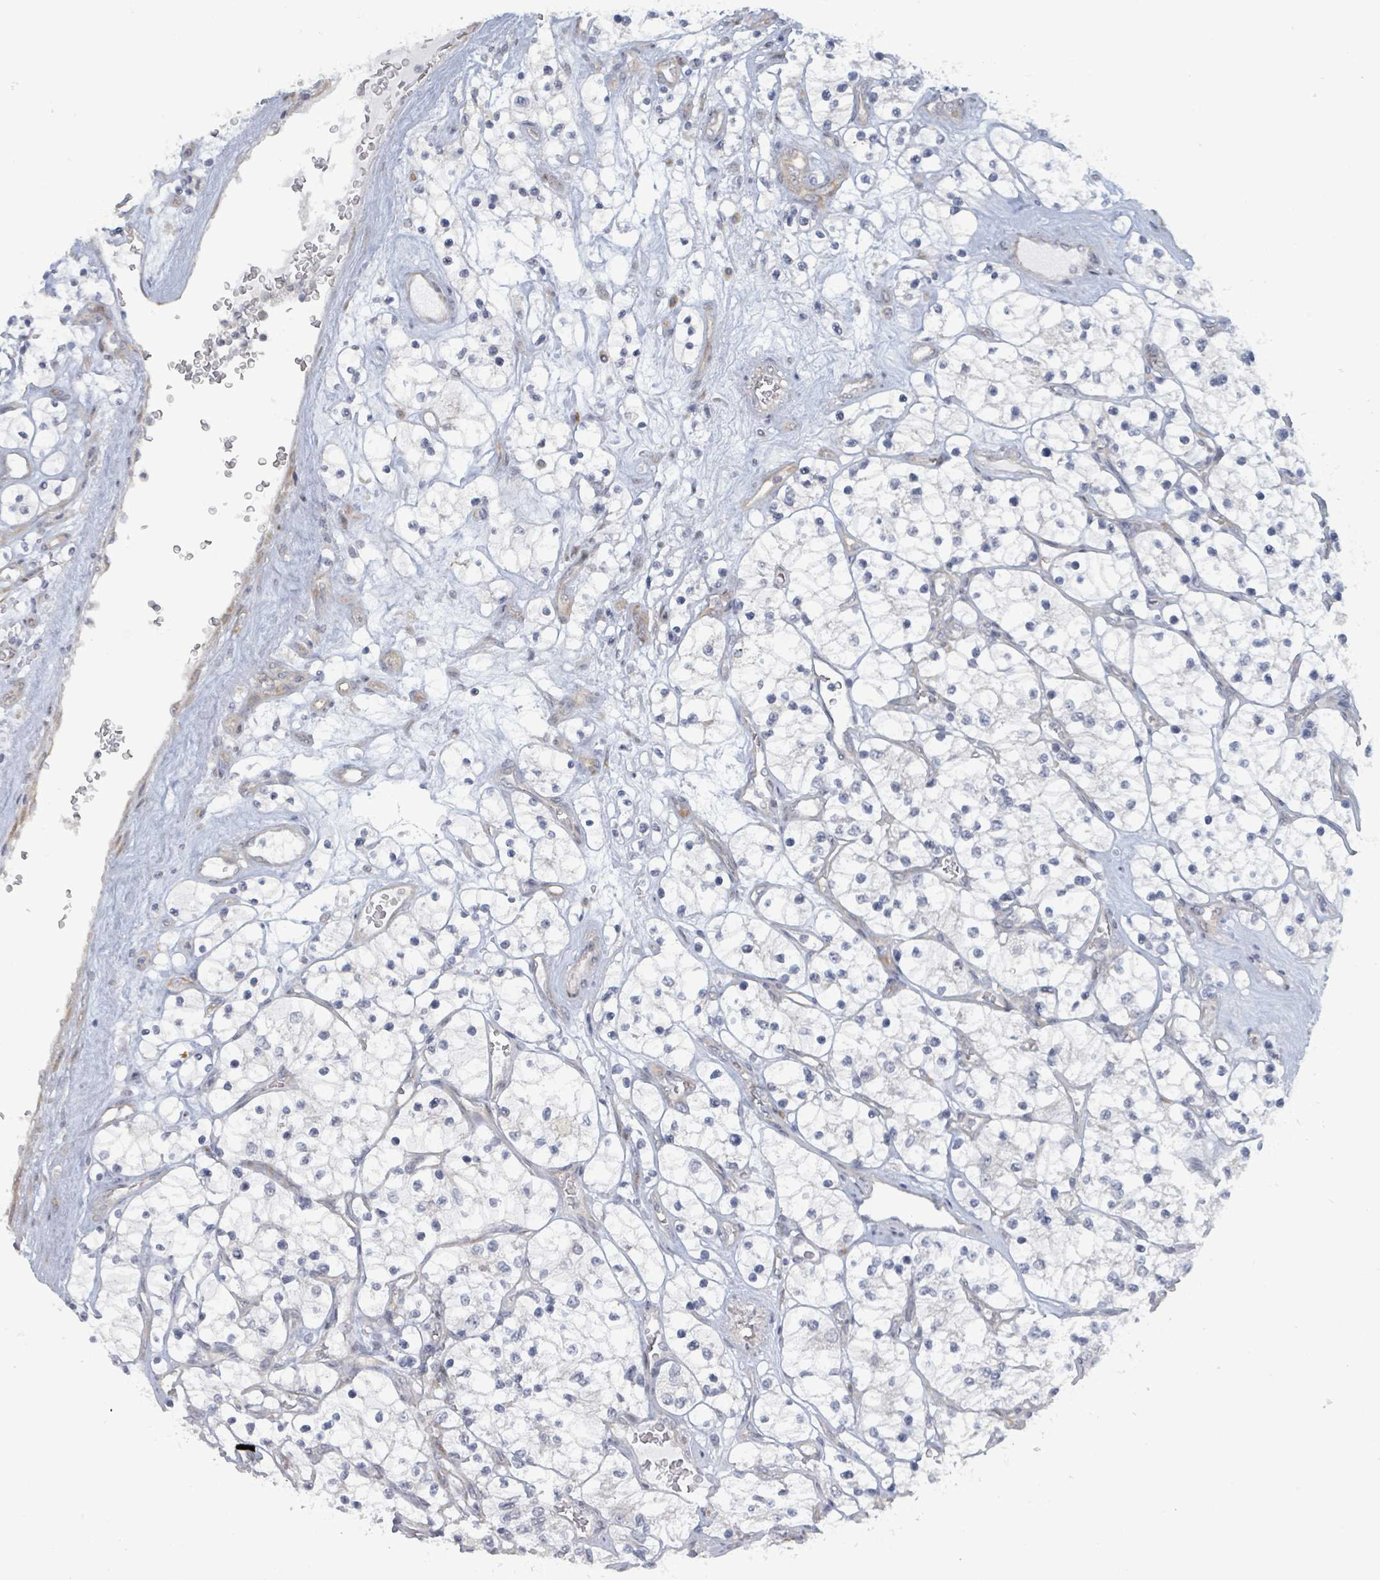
{"staining": {"intensity": "negative", "quantity": "none", "location": "none"}, "tissue": "renal cancer", "cell_type": "Tumor cells", "image_type": "cancer", "snomed": [{"axis": "morphology", "description": "Adenocarcinoma, NOS"}, {"axis": "topography", "description": "Kidney"}], "caption": "This is an immunohistochemistry micrograph of human renal adenocarcinoma. There is no expression in tumor cells.", "gene": "RPL32", "patient": {"sex": "female", "age": 69}}